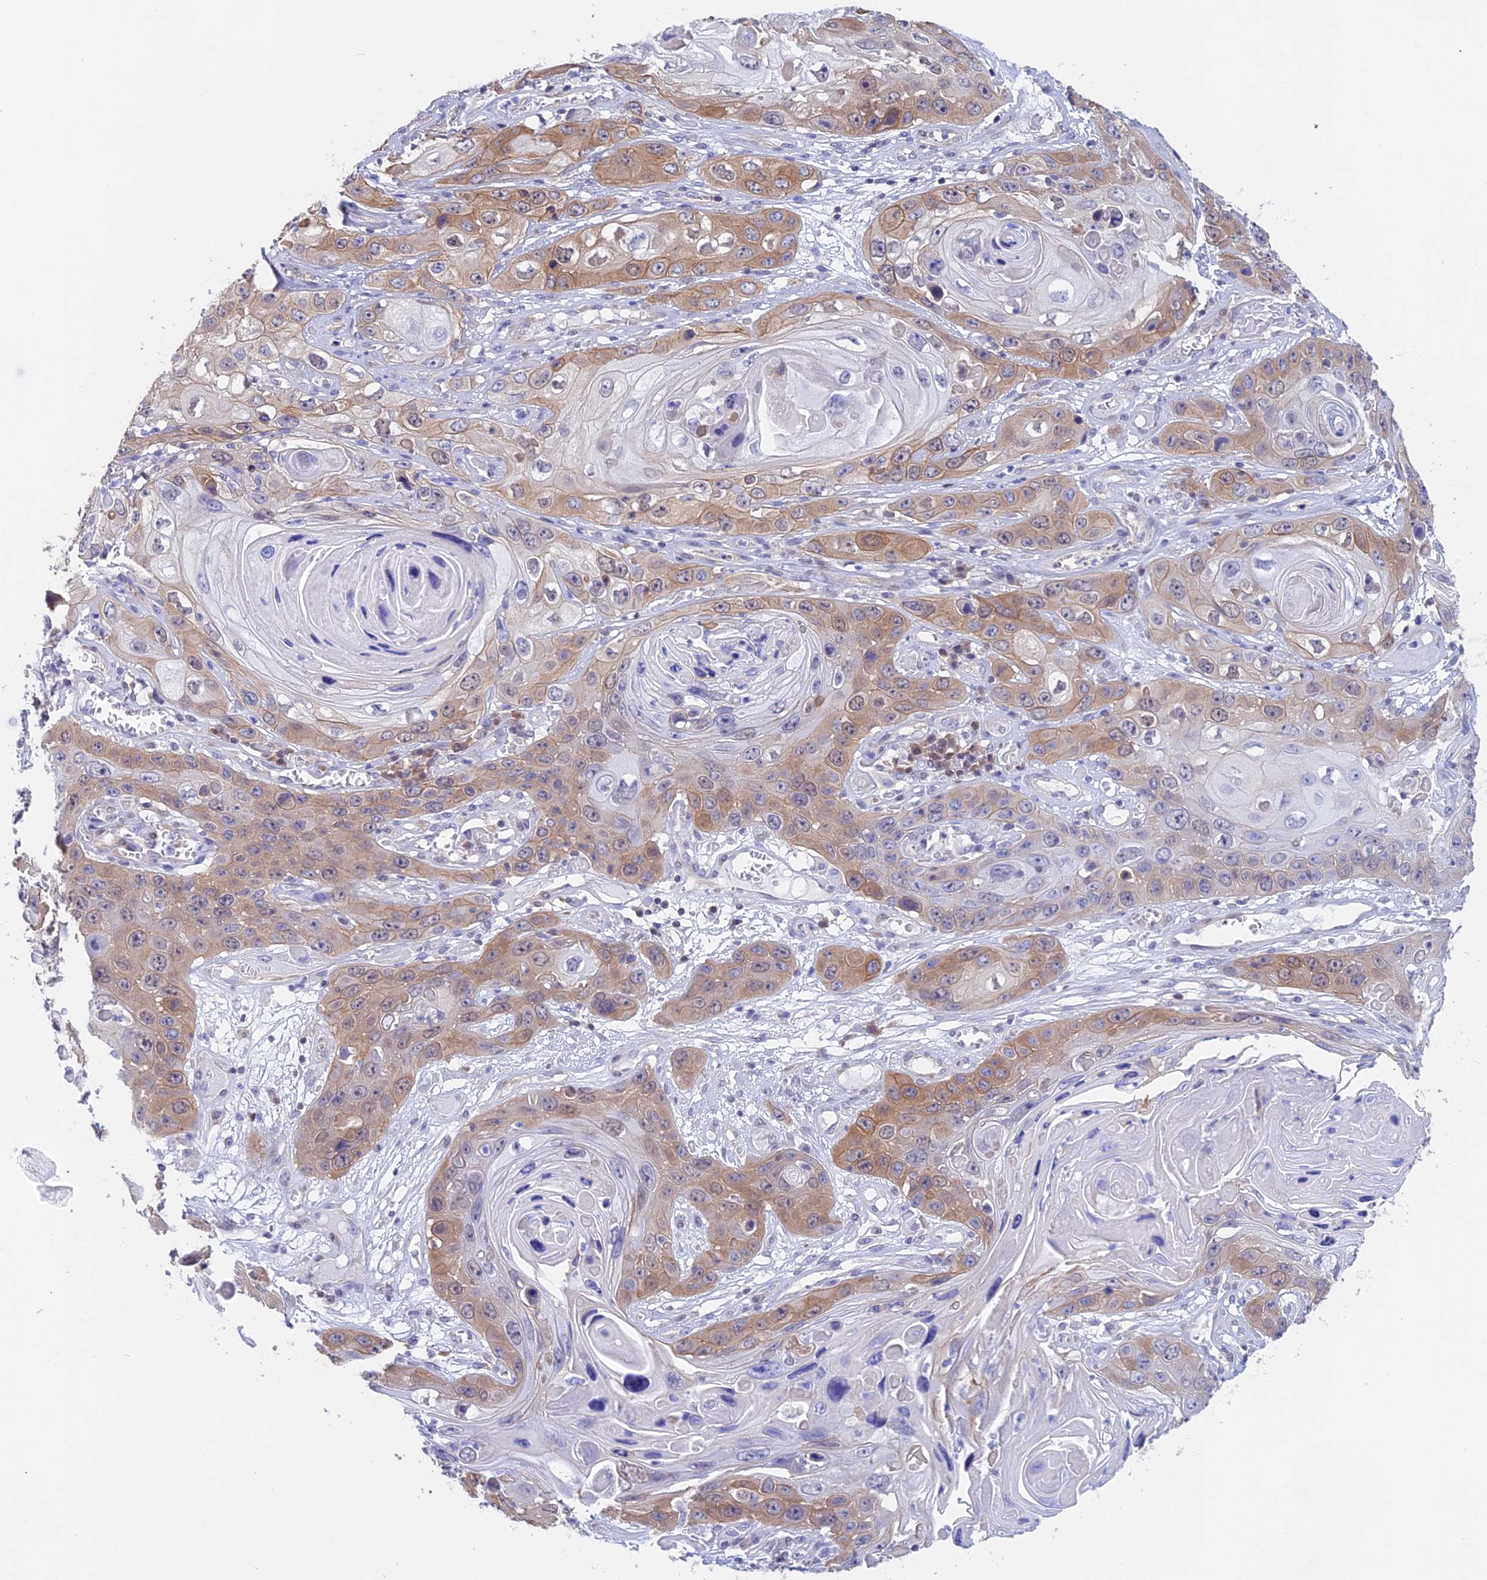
{"staining": {"intensity": "moderate", "quantity": "<25%", "location": "cytoplasmic/membranous"}, "tissue": "skin cancer", "cell_type": "Tumor cells", "image_type": "cancer", "snomed": [{"axis": "morphology", "description": "Squamous cell carcinoma, NOS"}, {"axis": "topography", "description": "Skin"}], "caption": "A brown stain labels moderate cytoplasmic/membranous positivity of a protein in human skin squamous cell carcinoma tumor cells. Using DAB (brown) and hematoxylin (blue) stains, captured at high magnification using brightfield microscopy.", "gene": "STUB1", "patient": {"sex": "male", "age": 55}}